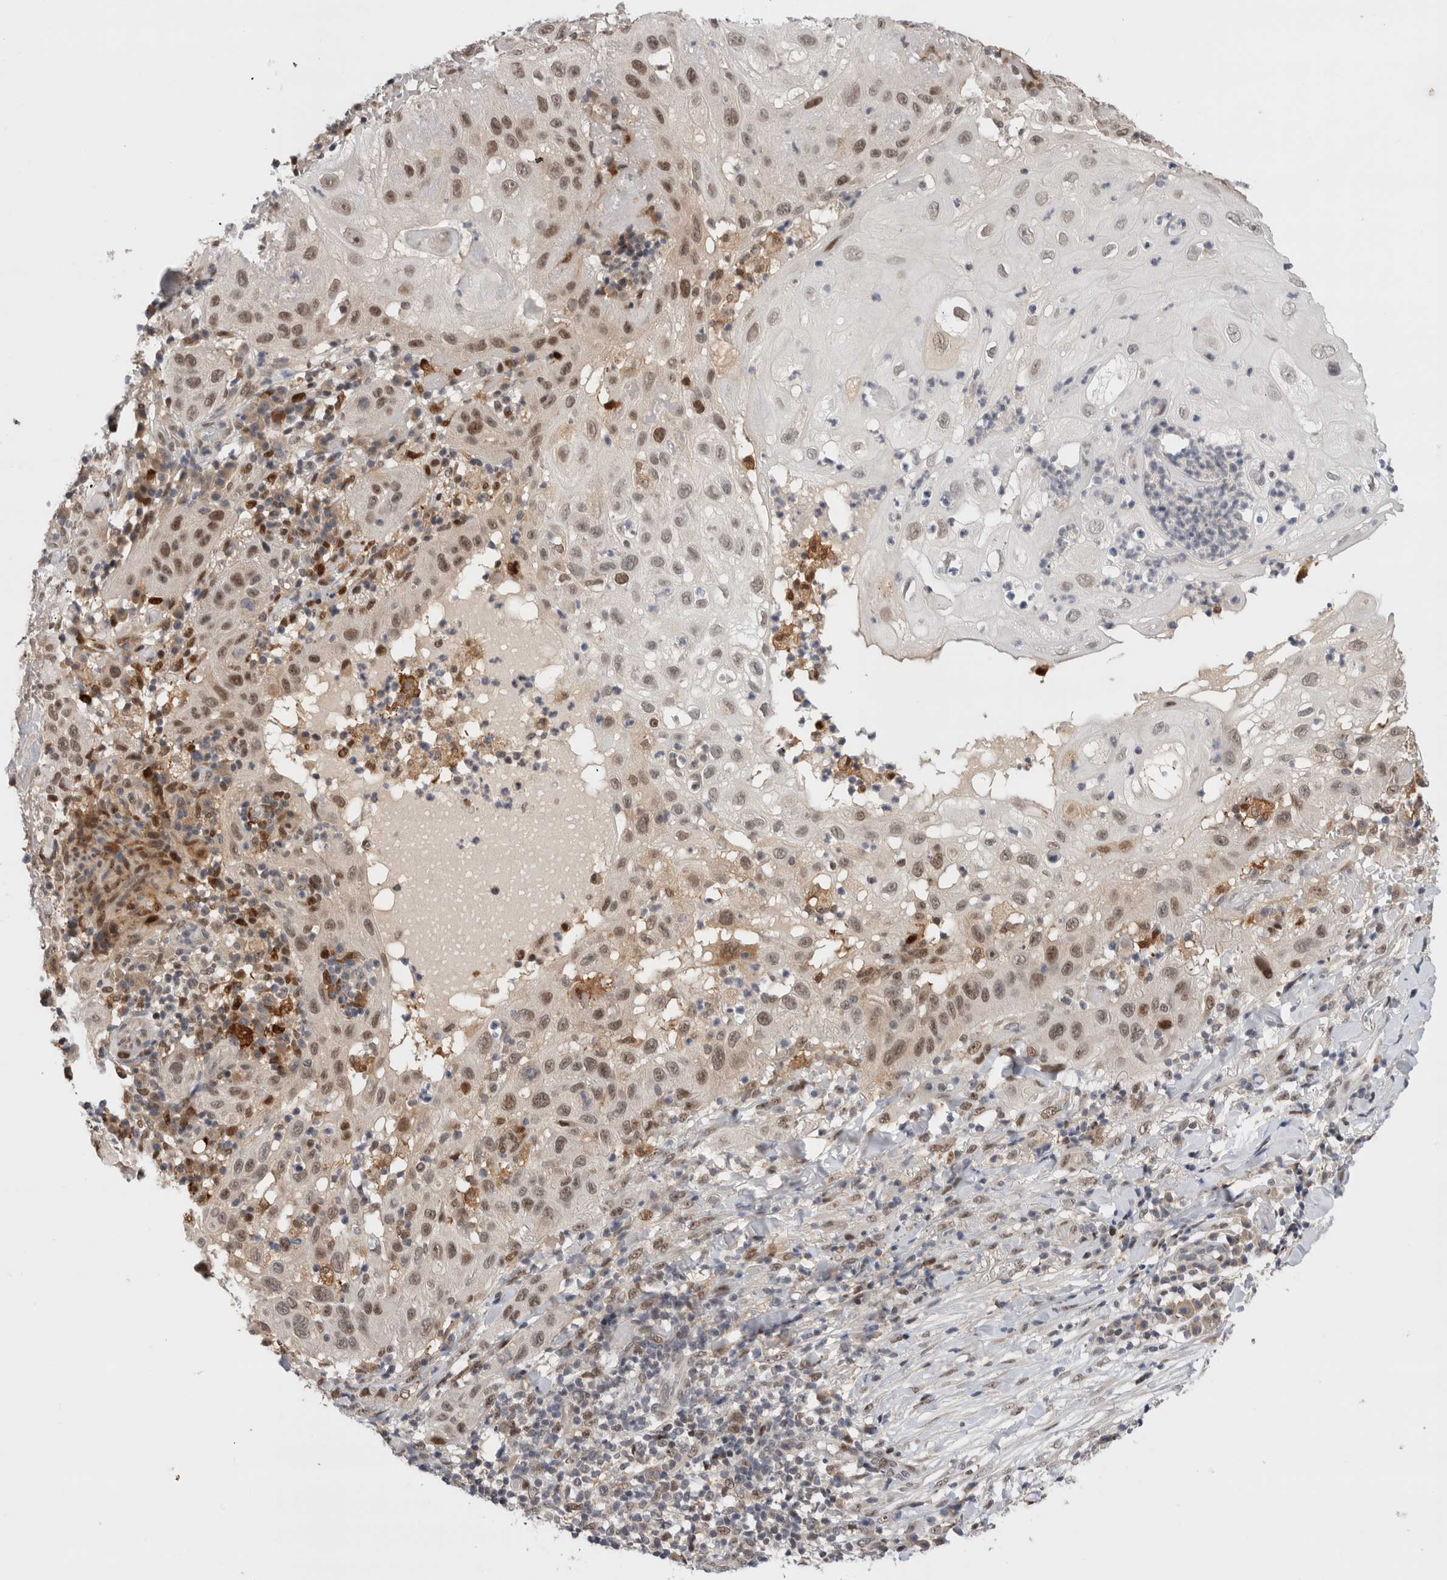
{"staining": {"intensity": "moderate", "quantity": ">75%", "location": "nuclear"}, "tissue": "skin cancer", "cell_type": "Tumor cells", "image_type": "cancer", "snomed": [{"axis": "morphology", "description": "Normal tissue, NOS"}, {"axis": "morphology", "description": "Squamous cell carcinoma, NOS"}, {"axis": "topography", "description": "Skin"}], "caption": "Skin squamous cell carcinoma stained with immunohistochemistry (IHC) exhibits moderate nuclear staining in about >75% of tumor cells. (Stains: DAB (3,3'-diaminobenzidine) in brown, nuclei in blue, Microscopy: brightfield microscopy at high magnification).", "gene": "ZNF521", "patient": {"sex": "female", "age": 96}}